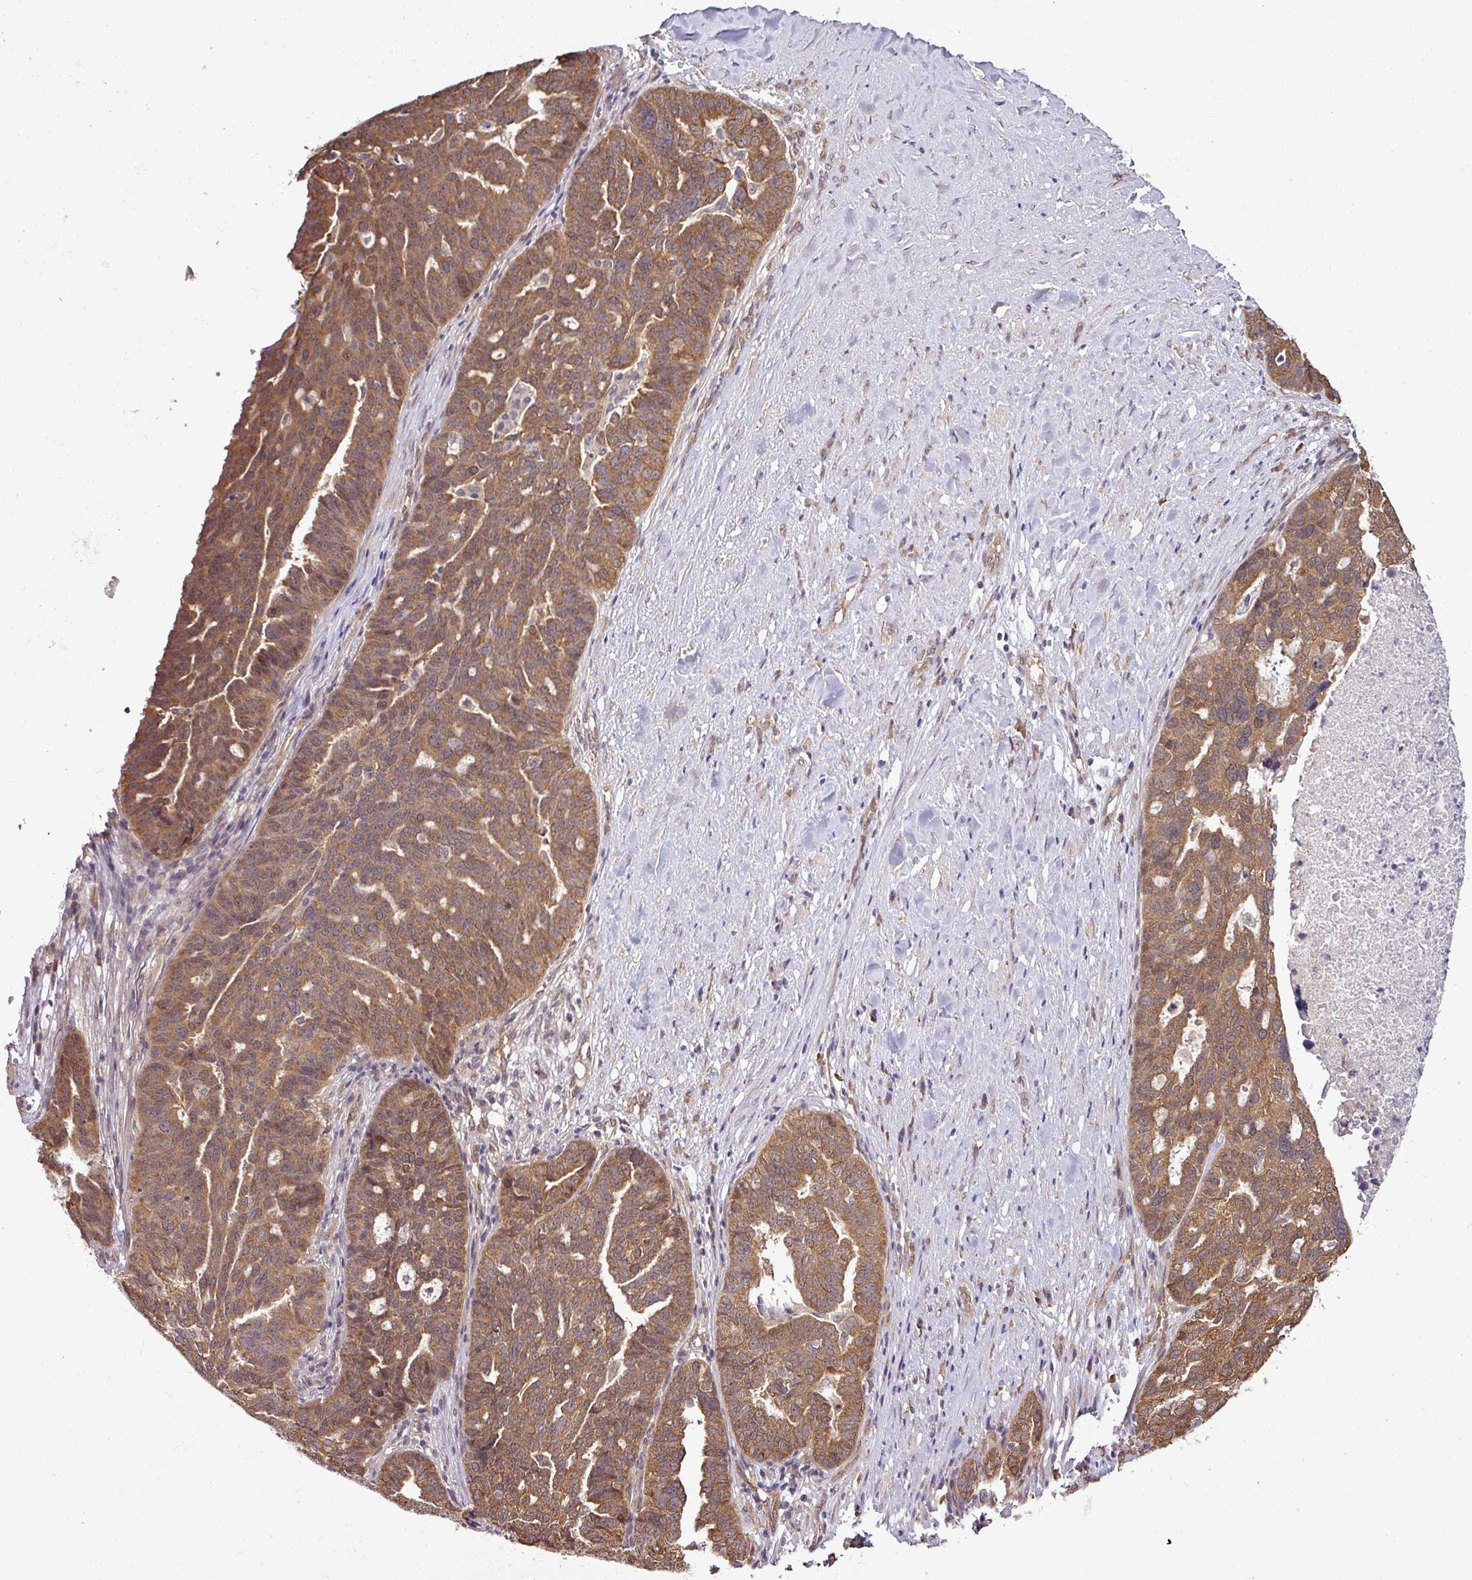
{"staining": {"intensity": "moderate", "quantity": ">75%", "location": "cytoplasmic/membranous"}, "tissue": "ovarian cancer", "cell_type": "Tumor cells", "image_type": "cancer", "snomed": [{"axis": "morphology", "description": "Cystadenocarcinoma, serous, NOS"}, {"axis": "topography", "description": "Ovary"}], "caption": "The immunohistochemical stain labels moderate cytoplasmic/membranous positivity in tumor cells of serous cystadenocarcinoma (ovarian) tissue.", "gene": "RBM4B", "patient": {"sex": "female", "age": 59}}